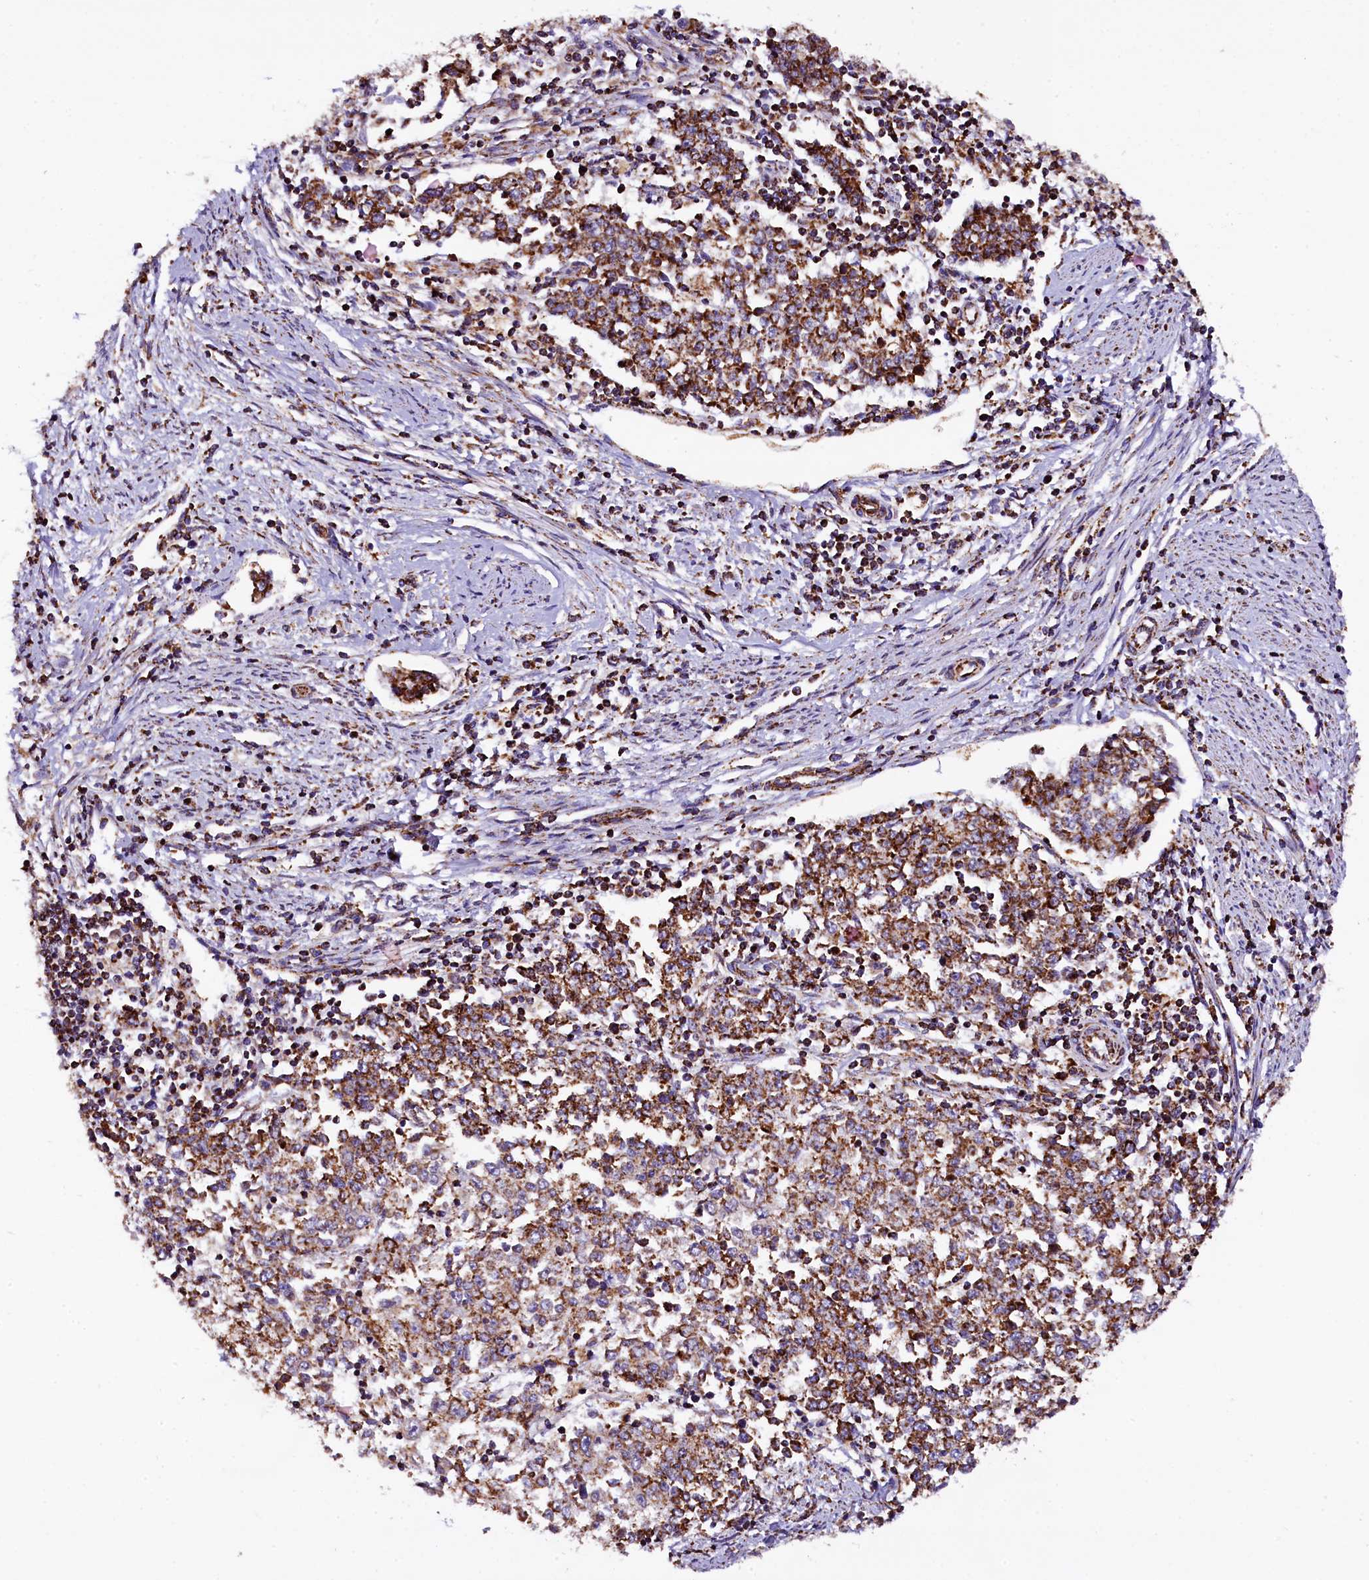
{"staining": {"intensity": "moderate", "quantity": ">75%", "location": "cytoplasmic/membranous"}, "tissue": "endometrial cancer", "cell_type": "Tumor cells", "image_type": "cancer", "snomed": [{"axis": "morphology", "description": "Adenocarcinoma, NOS"}, {"axis": "topography", "description": "Endometrium"}], "caption": "About >75% of tumor cells in human endometrial cancer (adenocarcinoma) exhibit moderate cytoplasmic/membranous protein positivity as visualized by brown immunohistochemical staining.", "gene": "KLC2", "patient": {"sex": "female", "age": 50}}